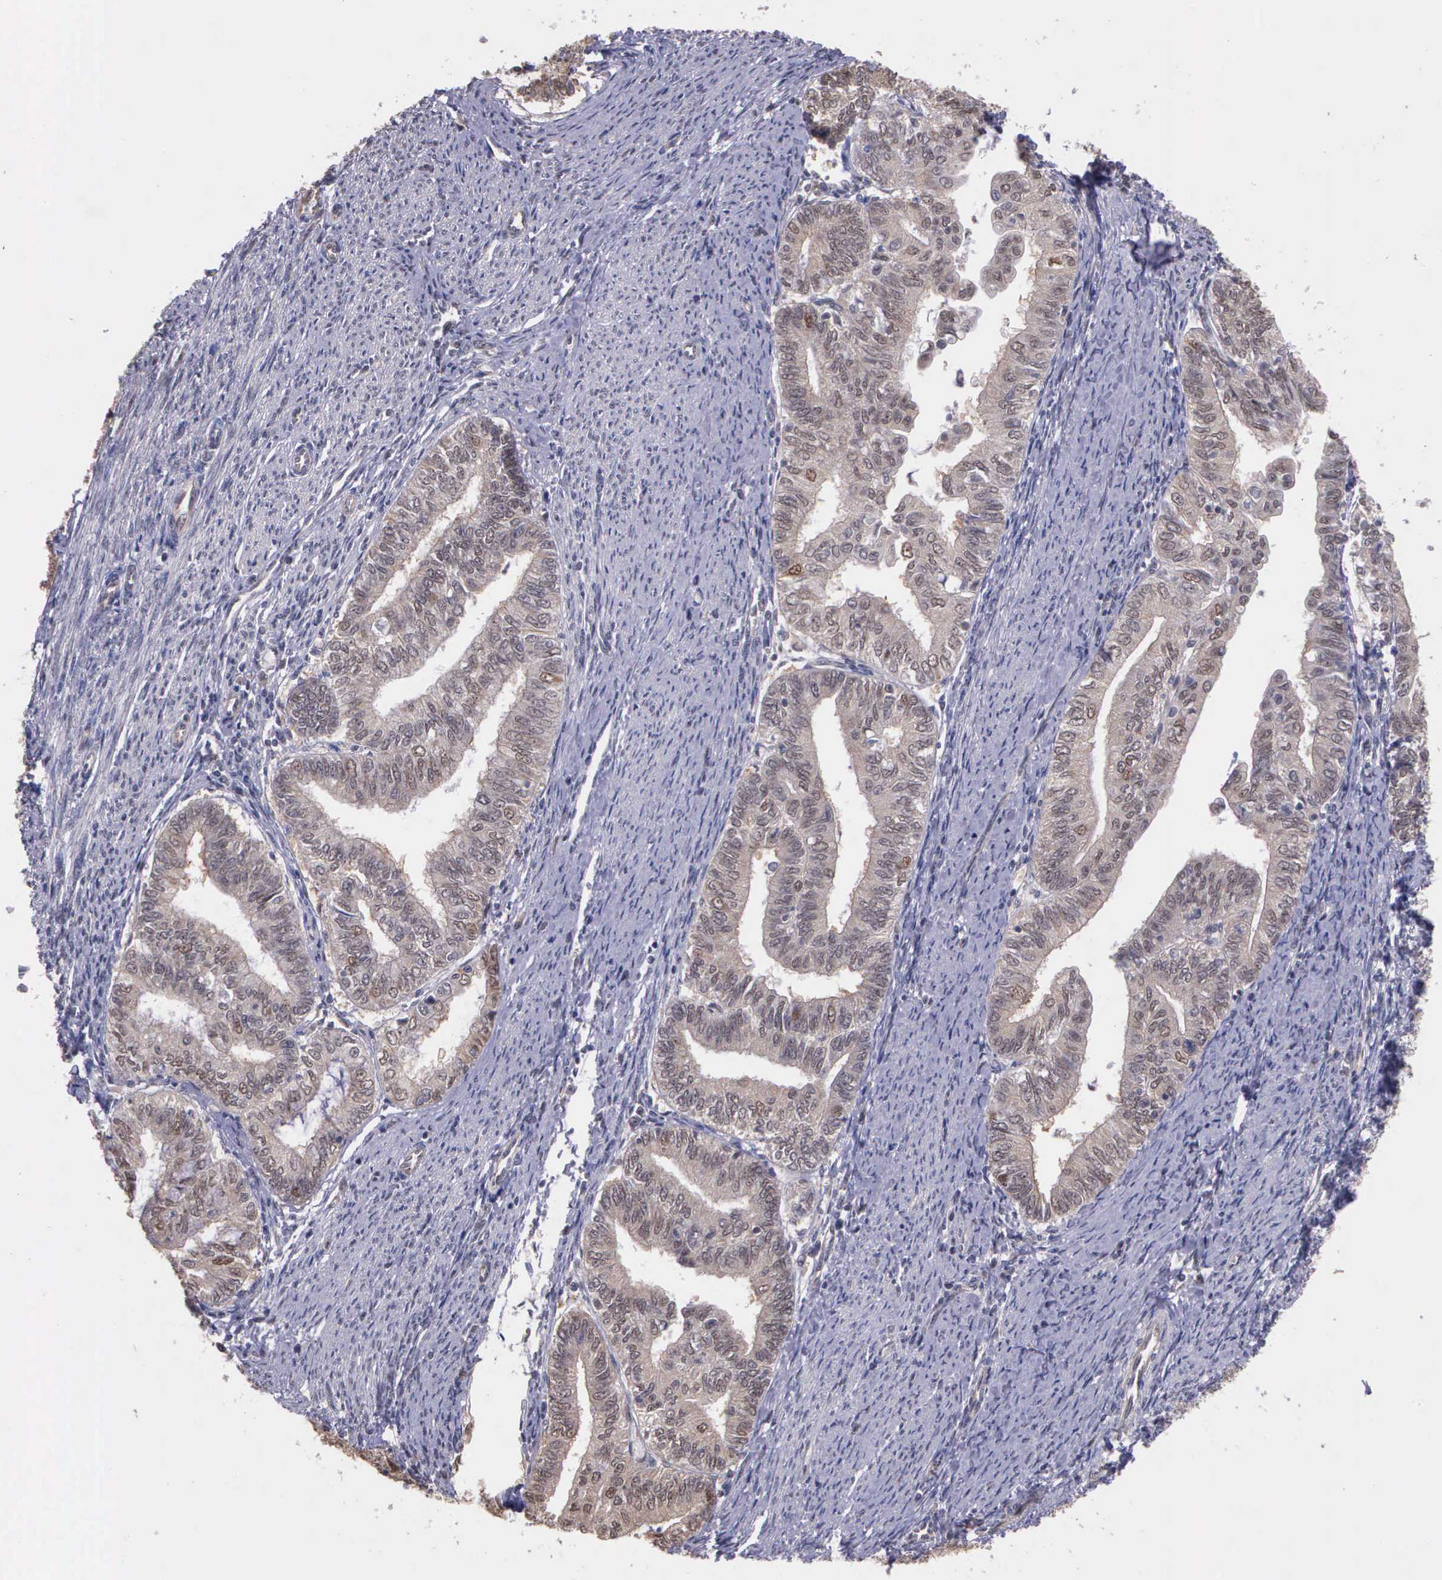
{"staining": {"intensity": "weak", "quantity": ">75%", "location": "cytoplasmic/membranous"}, "tissue": "endometrial cancer", "cell_type": "Tumor cells", "image_type": "cancer", "snomed": [{"axis": "morphology", "description": "Adenocarcinoma, NOS"}, {"axis": "topography", "description": "Endometrium"}], "caption": "Approximately >75% of tumor cells in human endometrial cancer reveal weak cytoplasmic/membranous protein expression as visualized by brown immunohistochemical staining.", "gene": "PSMC1", "patient": {"sex": "female", "age": 66}}